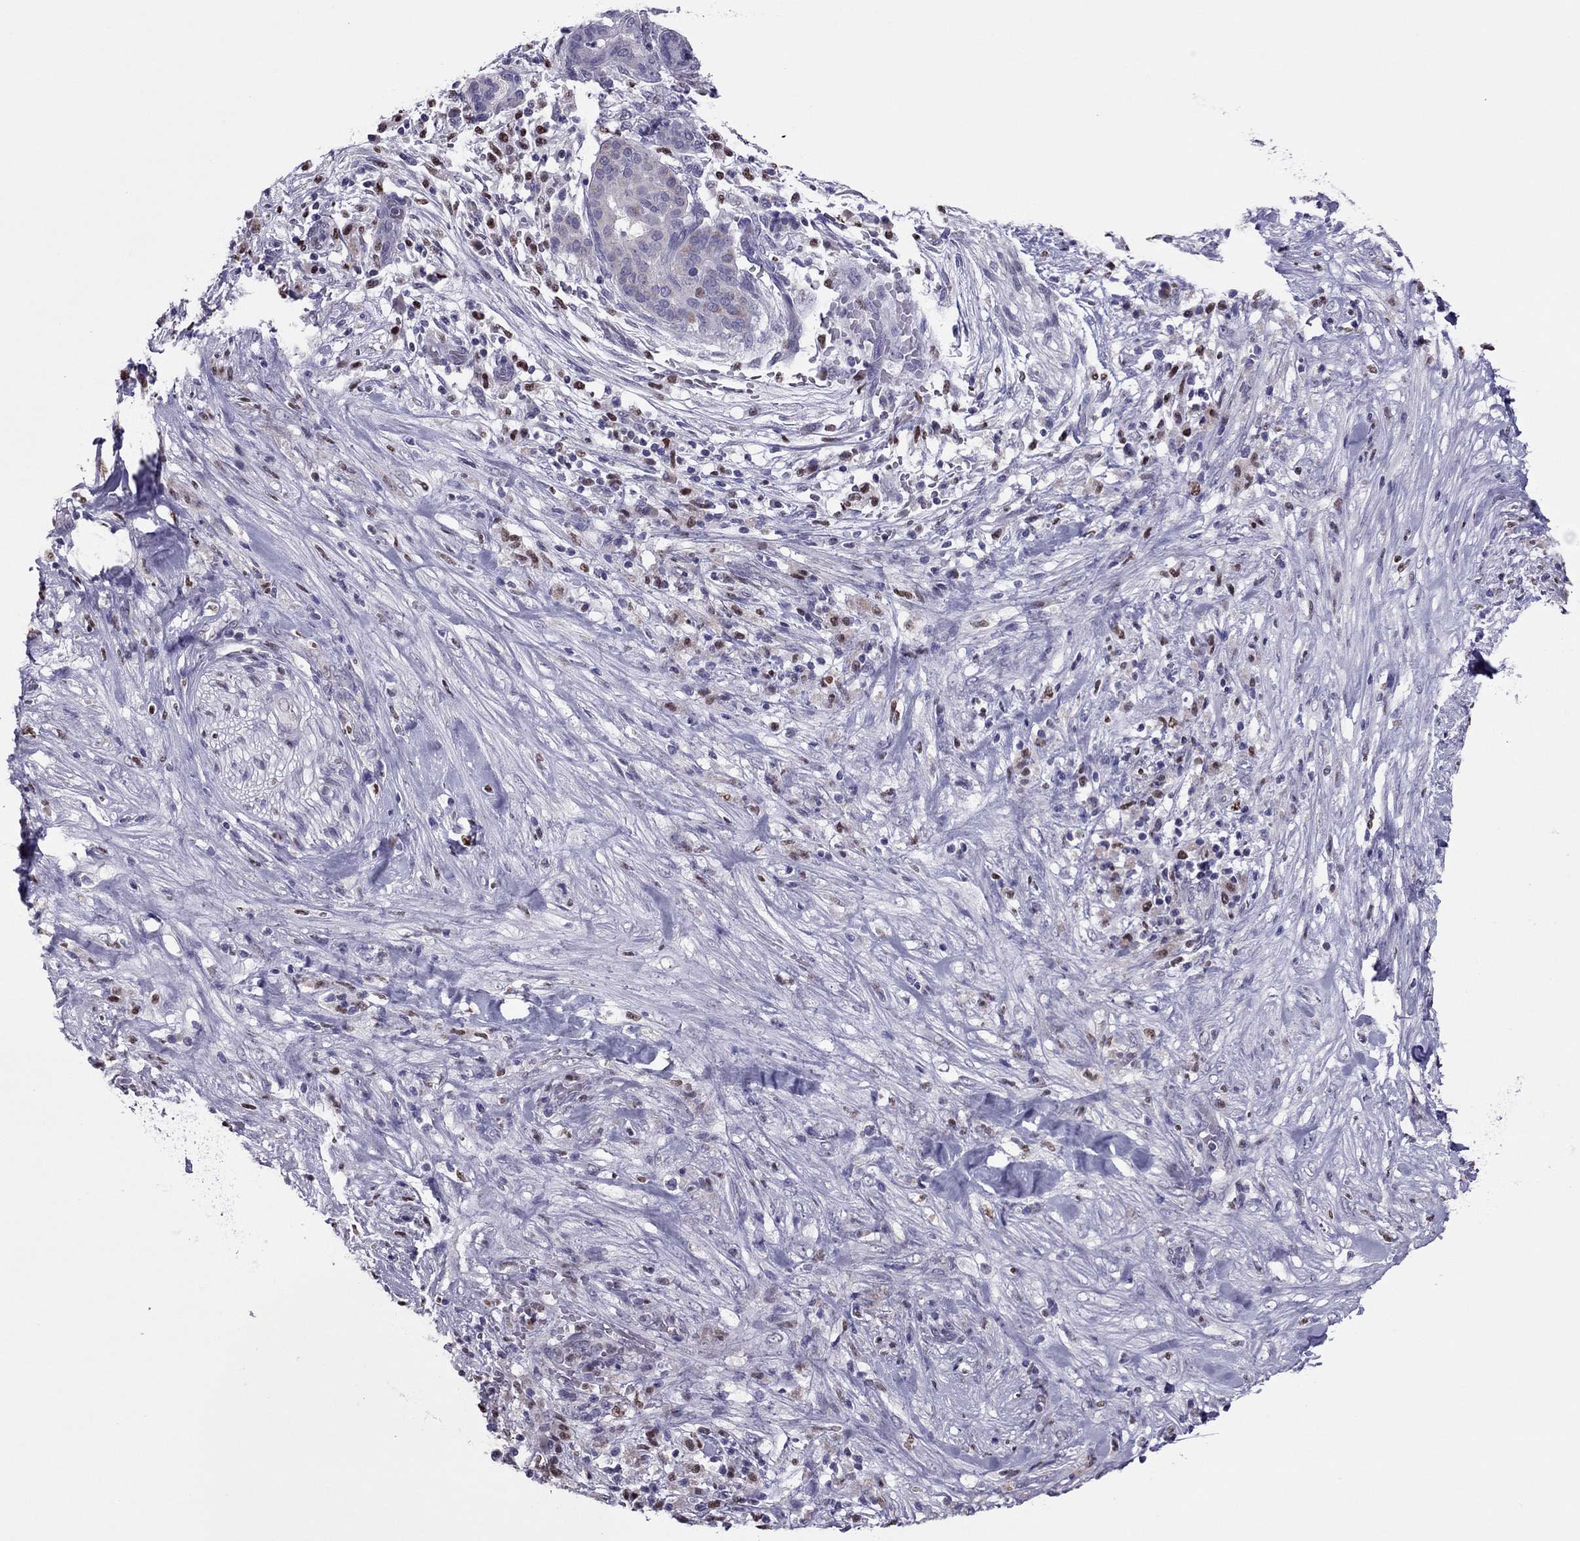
{"staining": {"intensity": "negative", "quantity": "none", "location": "none"}, "tissue": "pancreatic cancer", "cell_type": "Tumor cells", "image_type": "cancer", "snomed": [{"axis": "morphology", "description": "Adenocarcinoma, NOS"}, {"axis": "topography", "description": "Pancreas"}], "caption": "The immunohistochemistry image has no significant expression in tumor cells of adenocarcinoma (pancreatic) tissue.", "gene": "SPINT3", "patient": {"sex": "male", "age": 44}}